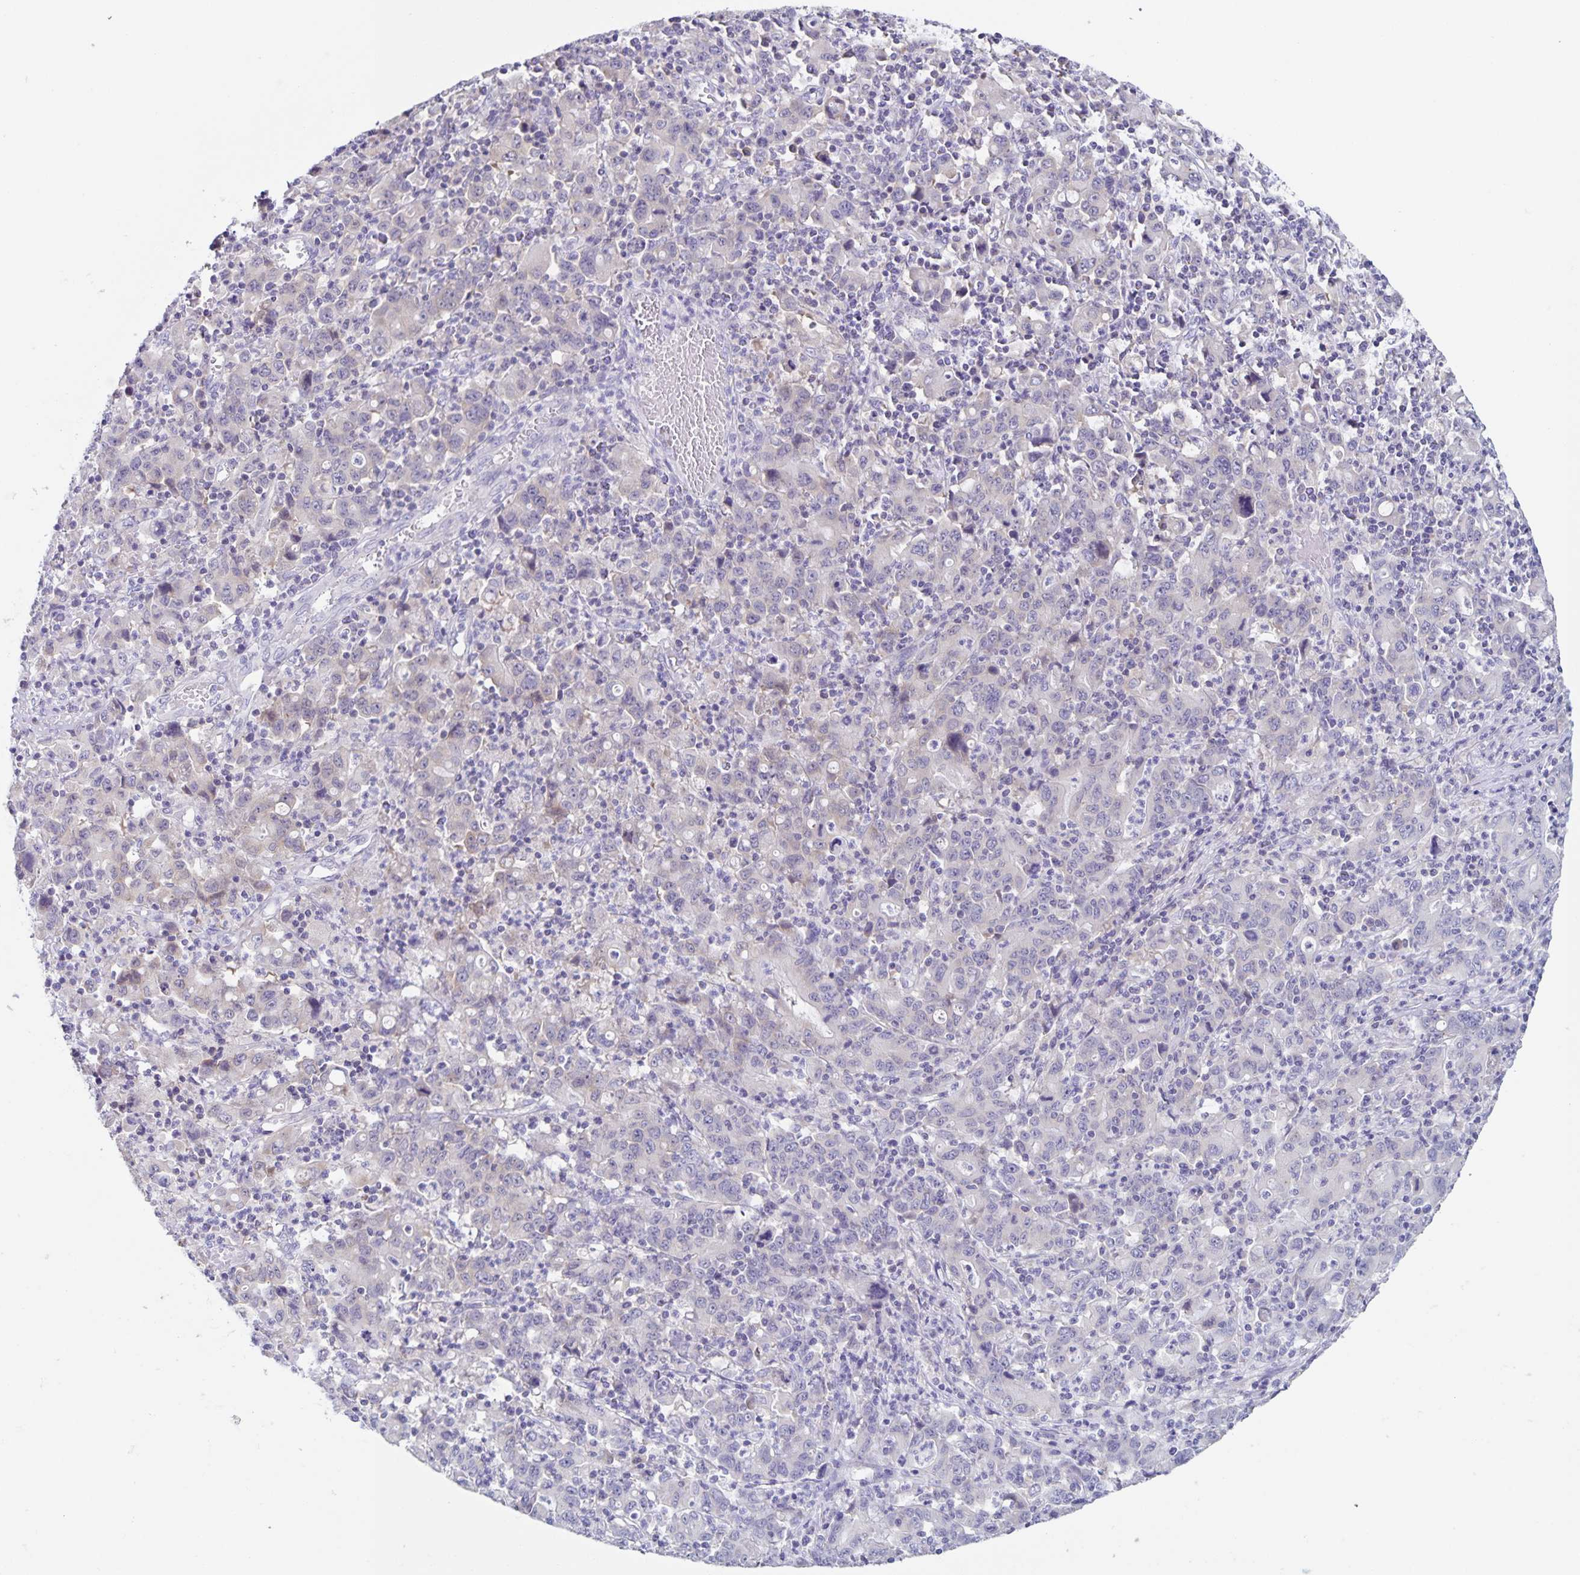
{"staining": {"intensity": "negative", "quantity": "none", "location": "none"}, "tissue": "stomach cancer", "cell_type": "Tumor cells", "image_type": "cancer", "snomed": [{"axis": "morphology", "description": "Adenocarcinoma, NOS"}, {"axis": "topography", "description": "Stomach, upper"}], "caption": "DAB (3,3'-diaminobenzidine) immunohistochemical staining of human stomach cancer exhibits no significant positivity in tumor cells.", "gene": "RPL36A", "patient": {"sex": "male", "age": 69}}